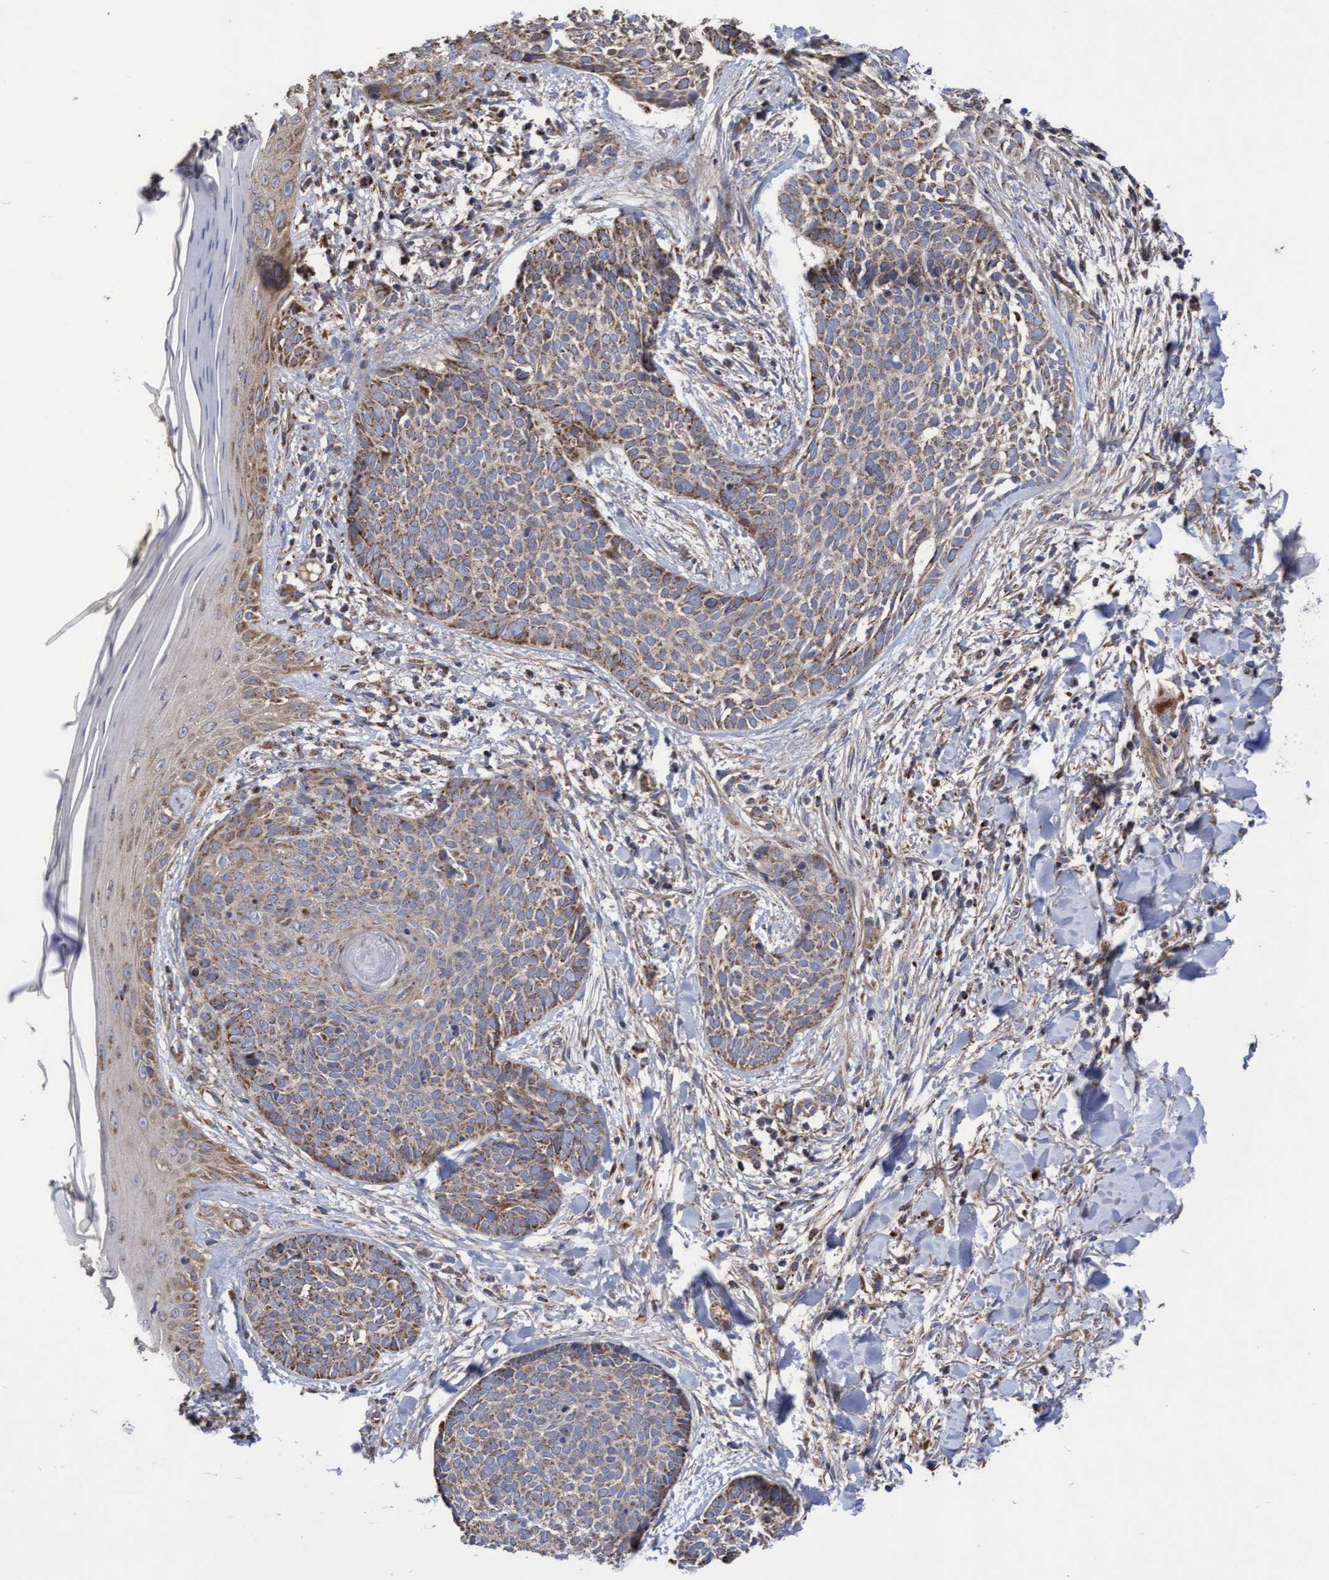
{"staining": {"intensity": "moderate", "quantity": ">75%", "location": "cytoplasmic/membranous"}, "tissue": "skin cancer", "cell_type": "Tumor cells", "image_type": "cancer", "snomed": [{"axis": "morphology", "description": "Normal tissue, NOS"}, {"axis": "morphology", "description": "Basal cell carcinoma"}, {"axis": "topography", "description": "Skin"}], "caption": "Immunohistochemistry (DAB (3,3'-diaminobenzidine)) staining of human basal cell carcinoma (skin) displays moderate cytoplasmic/membranous protein positivity in approximately >75% of tumor cells.", "gene": "COBL", "patient": {"sex": "male", "age": 67}}